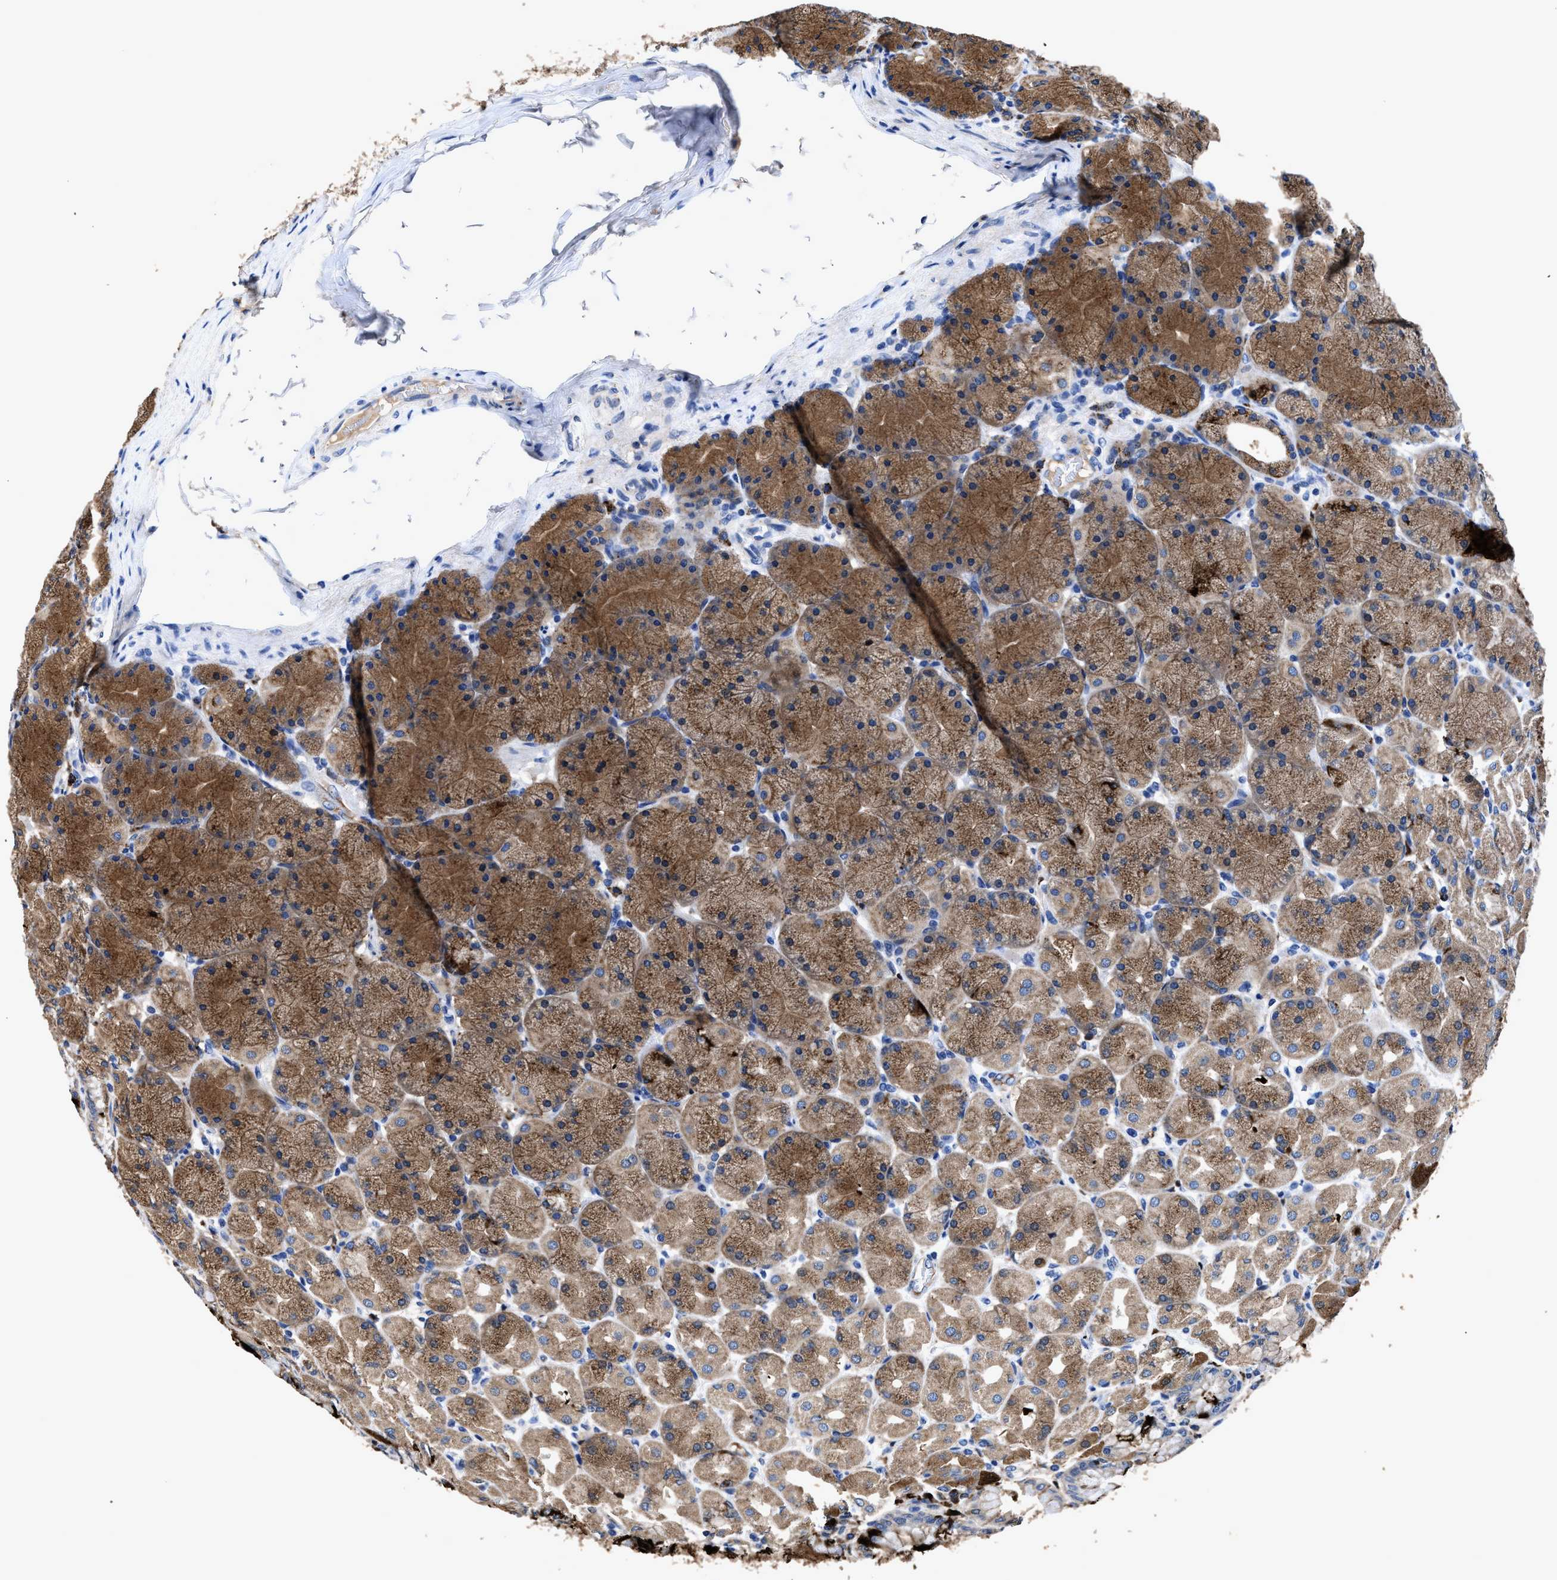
{"staining": {"intensity": "moderate", "quantity": ">75%", "location": "cytoplasmic/membranous"}, "tissue": "stomach", "cell_type": "Glandular cells", "image_type": "normal", "snomed": [{"axis": "morphology", "description": "Normal tissue, NOS"}, {"axis": "topography", "description": "Stomach, upper"}], "caption": "Immunohistochemical staining of benign stomach reveals medium levels of moderate cytoplasmic/membranous staining in approximately >75% of glandular cells. (brown staining indicates protein expression, while blue staining denotes nuclei).", "gene": "UBR4", "patient": {"sex": "female", "age": 56}}